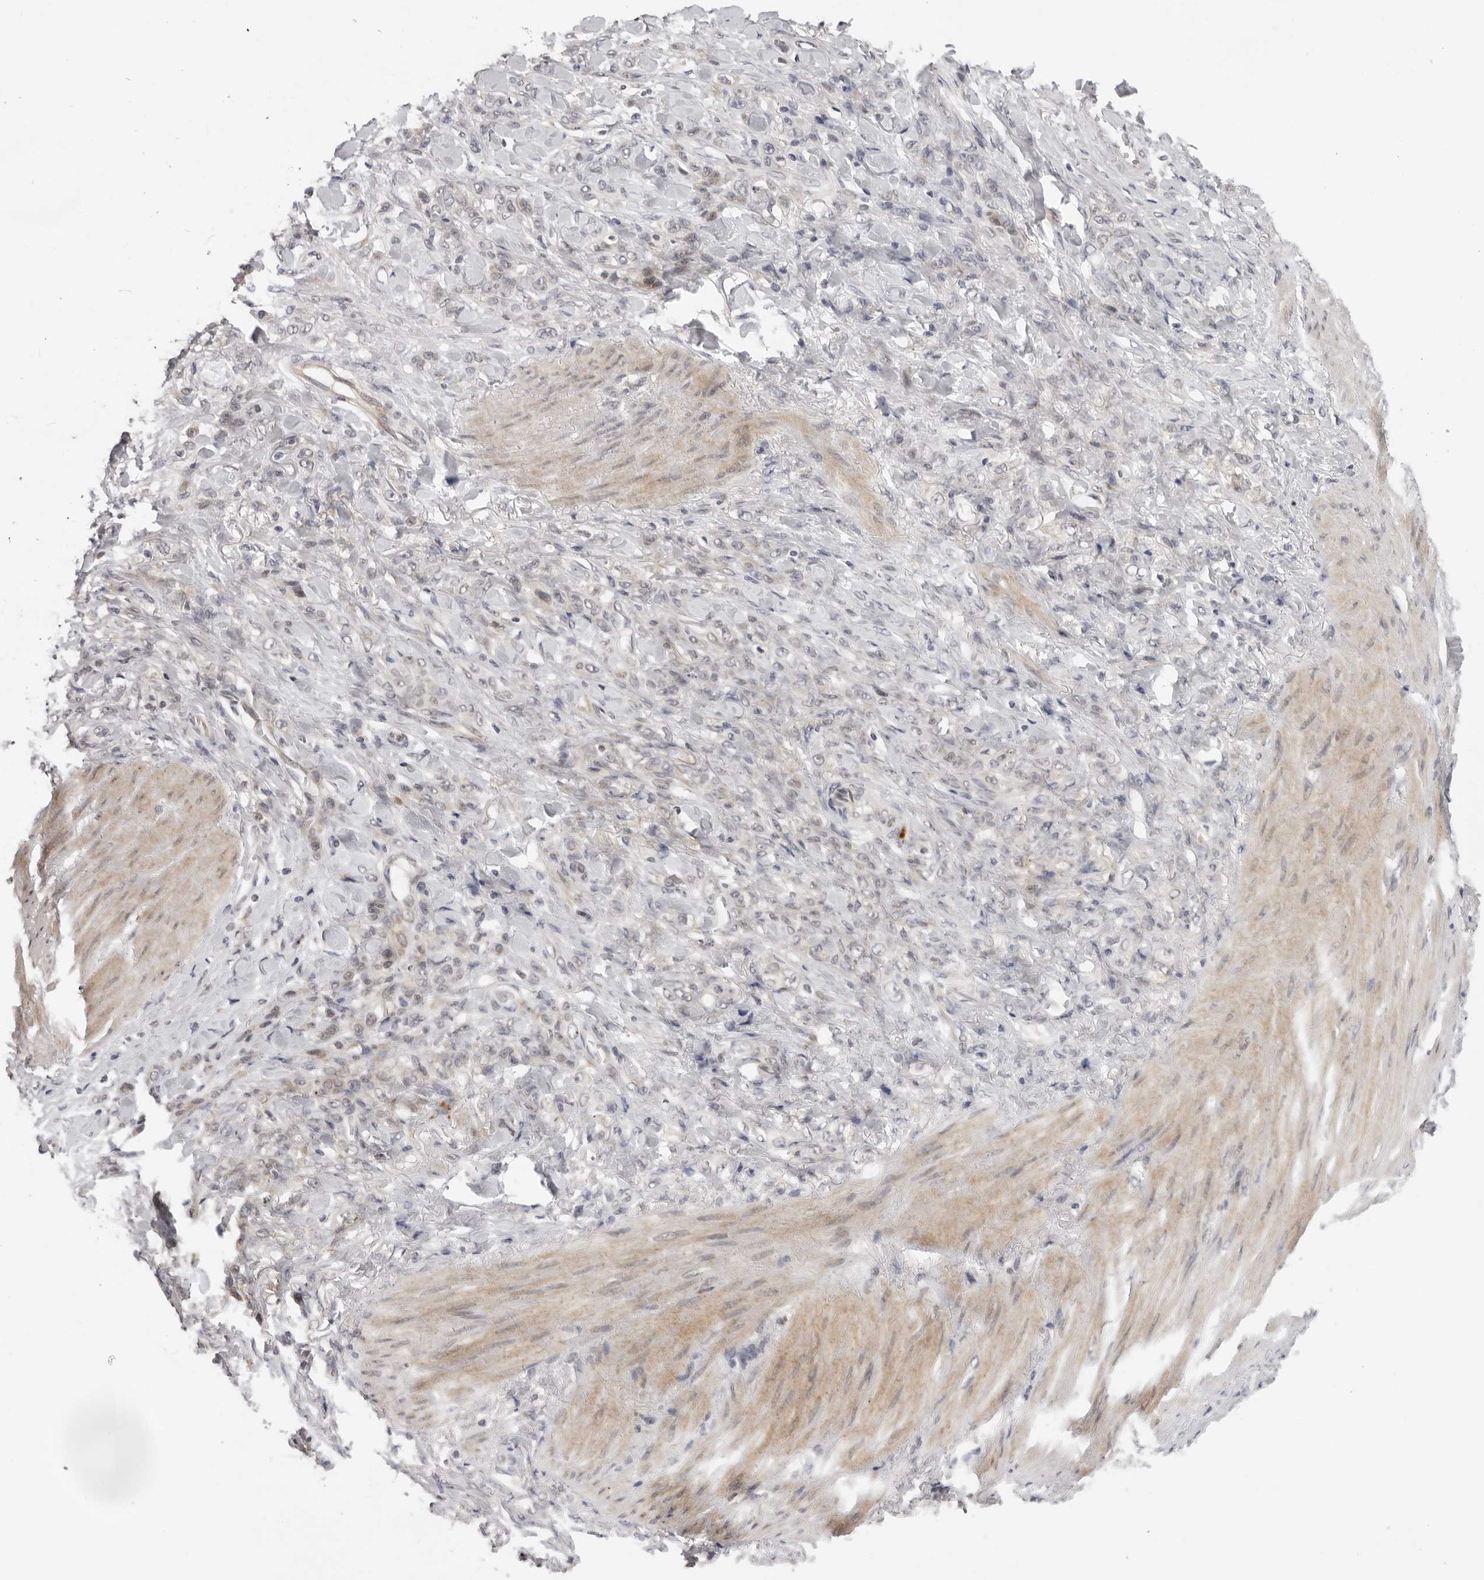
{"staining": {"intensity": "negative", "quantity": "none", "location": "none"}, "tissue": "stomach cancer", "cell_type": "Tumor cells", "image_type": "cancer", "snomed": [{"axis": "morphology", "description": "Normal tissue, NOS"}, {"axis": "morphology", "description": "Adenocarcinoma, NOS"}, {"axis": "topography", "description": "Stomach"}], "caption": "Adenocarcinoma (stomach) was stained to show a protein in brown. There is no significant expression in tumor cells. The staining was performed using DAB to visualize the protein expression in brown, while the nuclei were stained in blue with hematoxylin (Magnification: 20x).", "gene": "IL17RA", "patient": {"sex": "male", "age": 82}}